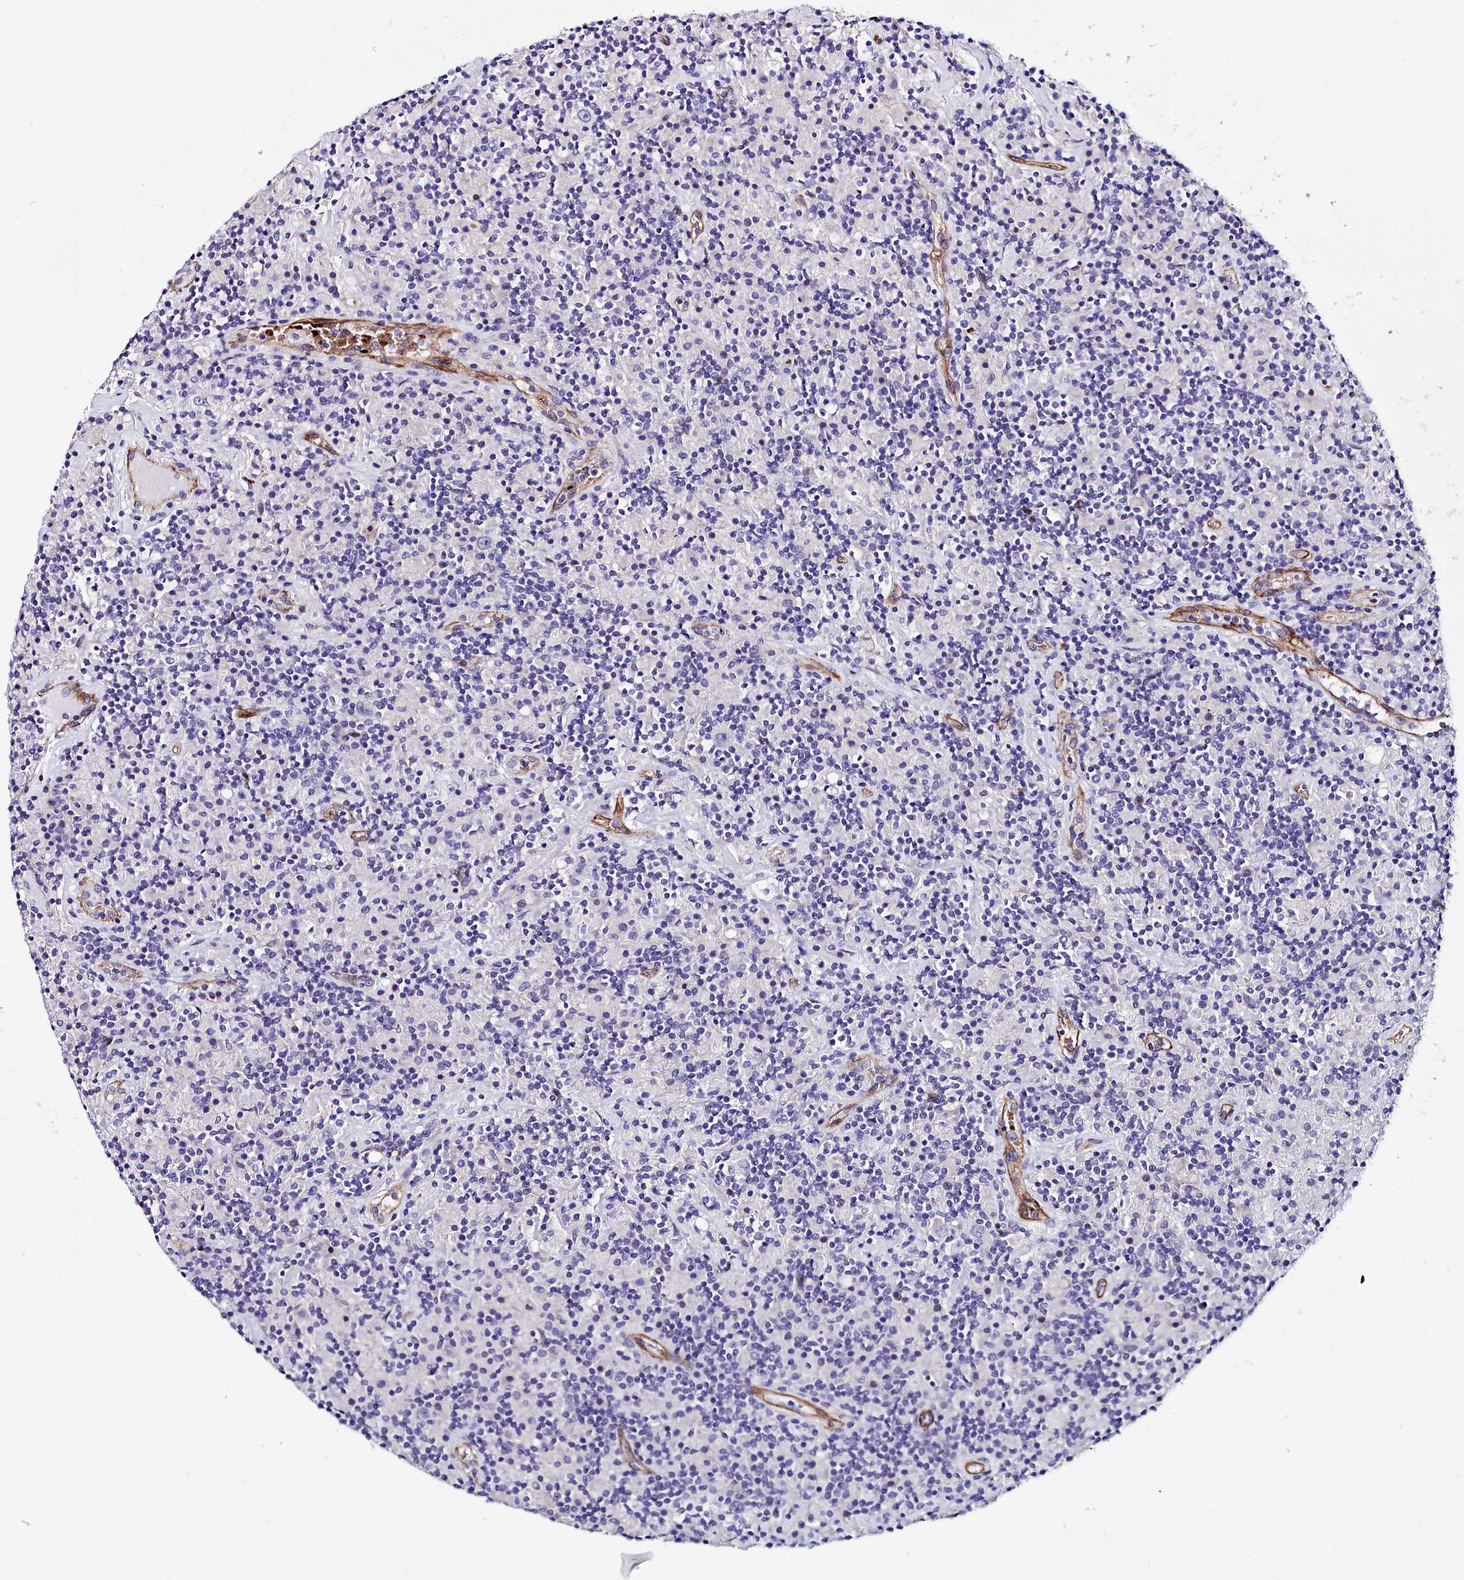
{"staining": {"intensity": "negative", "quantity": "none", "location": "none"}, "tissue": "lymphoma", "cell_type": "Tumor cells", "image_type": "cancer", "snomed": [{"axis": "morphology", "description": "Hodgkin's disease, NOS"}, {"axis": "topography", "description": "Lymph node"}], "caption": "Tumor cells are negative for brown protein staining in Hodgkin's disease.", "gene": "CYP4F11", "patient": {"sex": "male", "age": 70}}